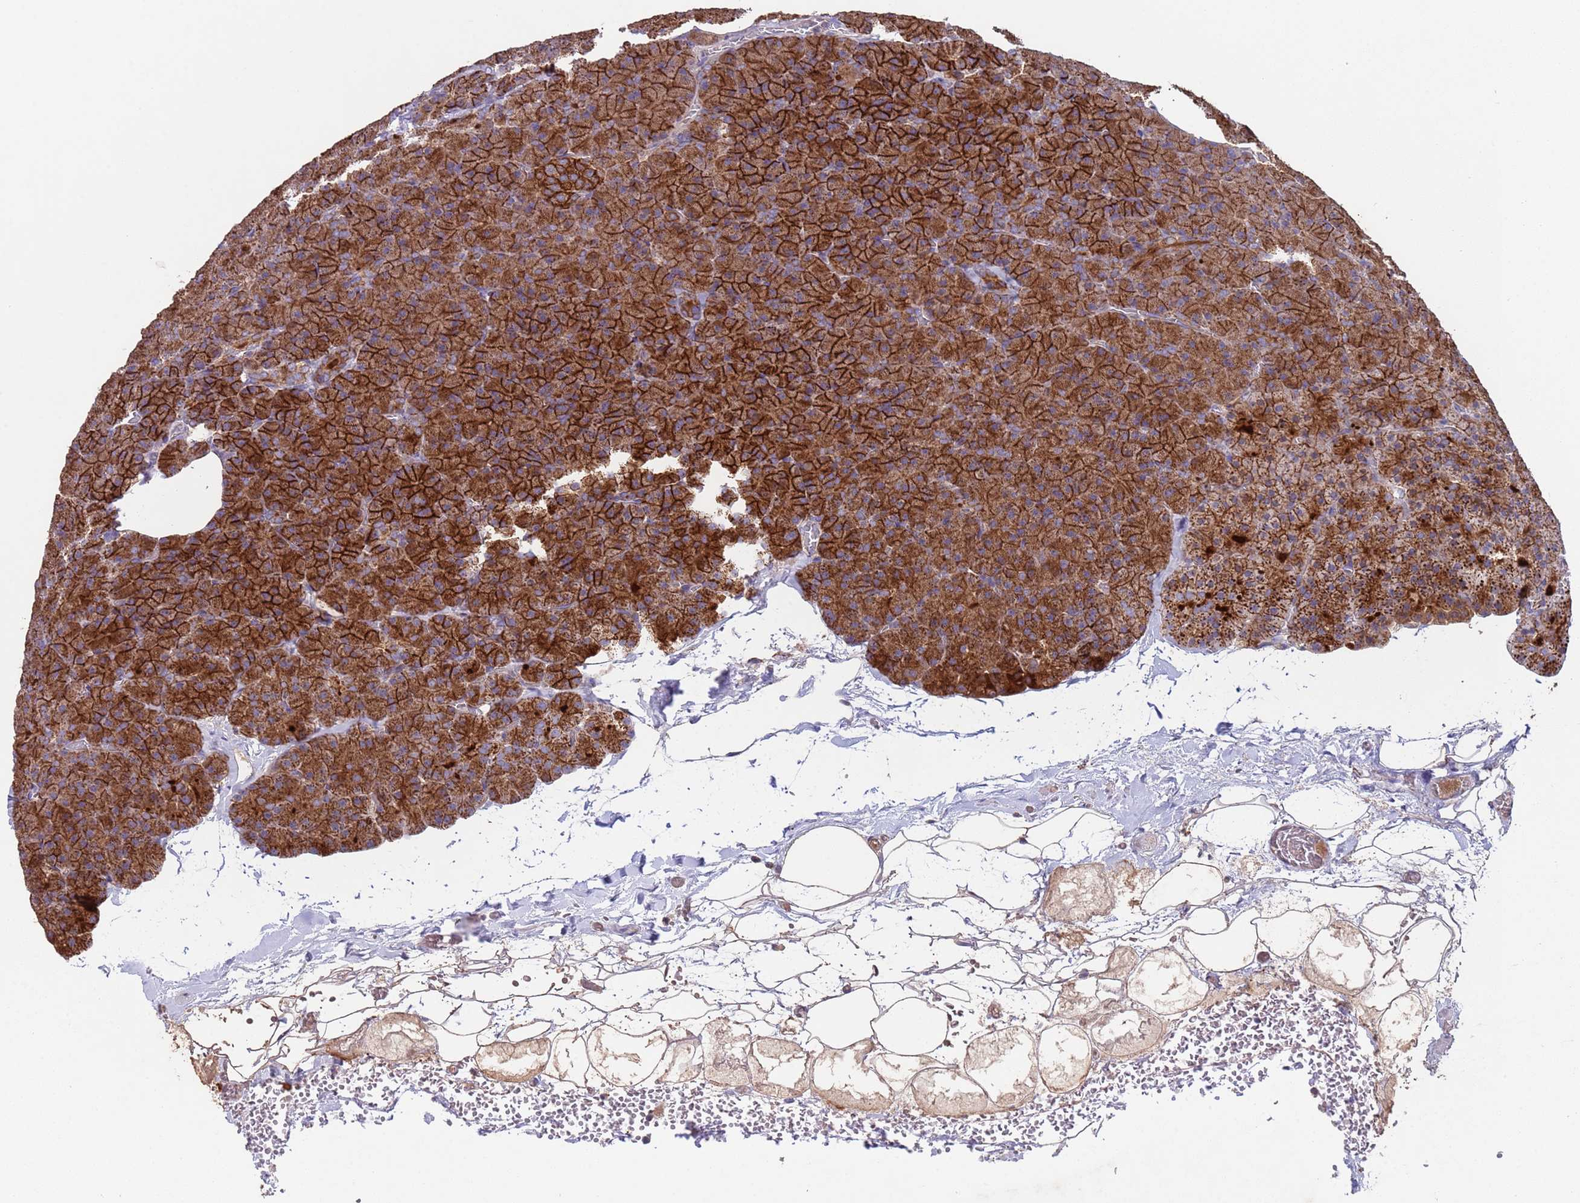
{"staining": {"intensity": "strong", "quantity": ">75%", "location": "cytoplasmic/membranous"}, "tissue": "pancreas", "cell_type": "Exocrine glandular cells", "image_type": "normal", "snomed": [{"axis": "morphology", "description": "Normal tissue, NOS"}, {"axis": "morphology", "description": "Carcinoid, malignant, NOS"}, {"axis": "topography", "description": "Pancreas"}], "caption": "Immunohistochemical staining of benign pancreas exhibits strong cytoplasmic/membranous protein positivity in approximately >75% of exocrine glandular cells. Immunohistochemistry (ihc) stains the protein in brown and the nuclei are stained blue.", "gene": "ACAD8", "patient": {"sex": "female", "age": 35}}